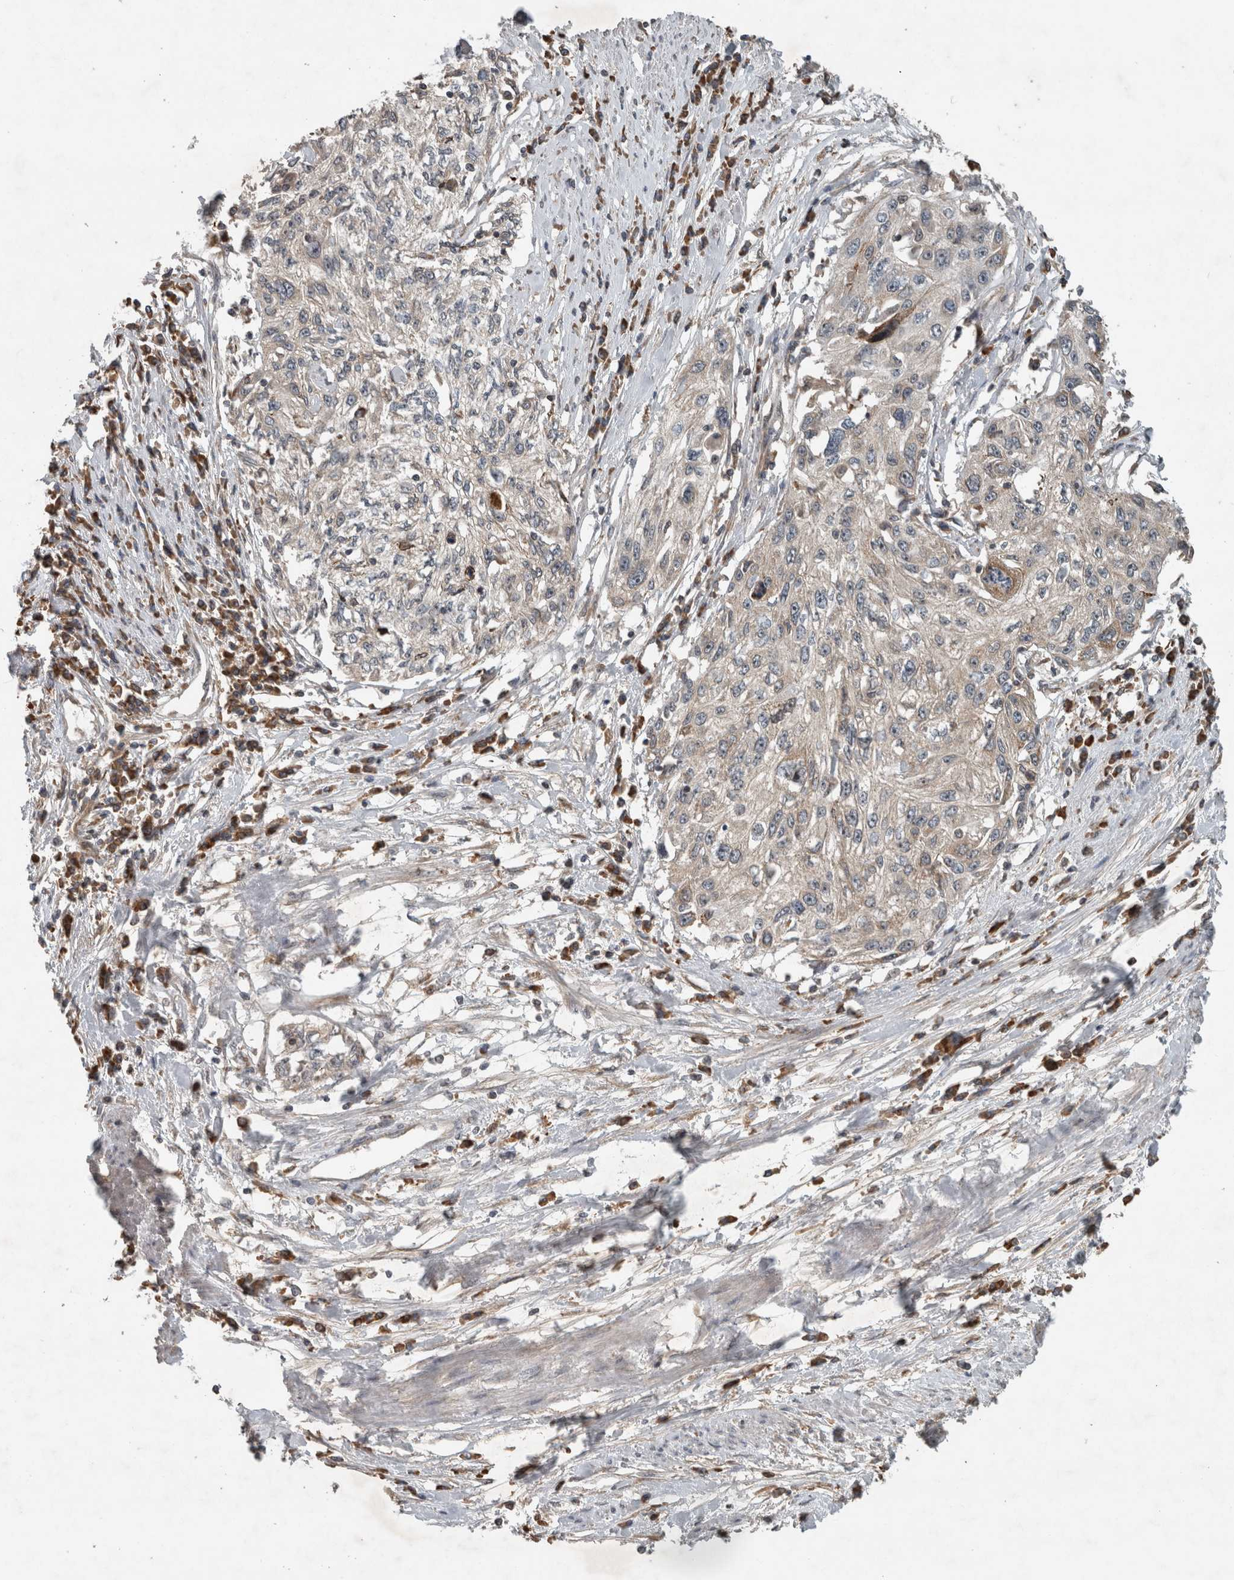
{"staining": {"intensity": "weak", "quantity": "<25%", "location": "cytoplasmic/membranous"}, "tissue": "cervical cancer", "cell_type": "Tumor cells", "image_type": "cancer", "snomed": [{"axis": "morphology", "description": "Squamous cell carcinoma, NOS"}, {"axis": "topography", "description": "Cervix"}], "caption": "A photomicrograph of cervical cancer (squamous cell carcinoma) stained for a protein shows no brown staining in tumor cells.", "gene": "GPR137B", "patient": {"sex": "female", "age": 57}}